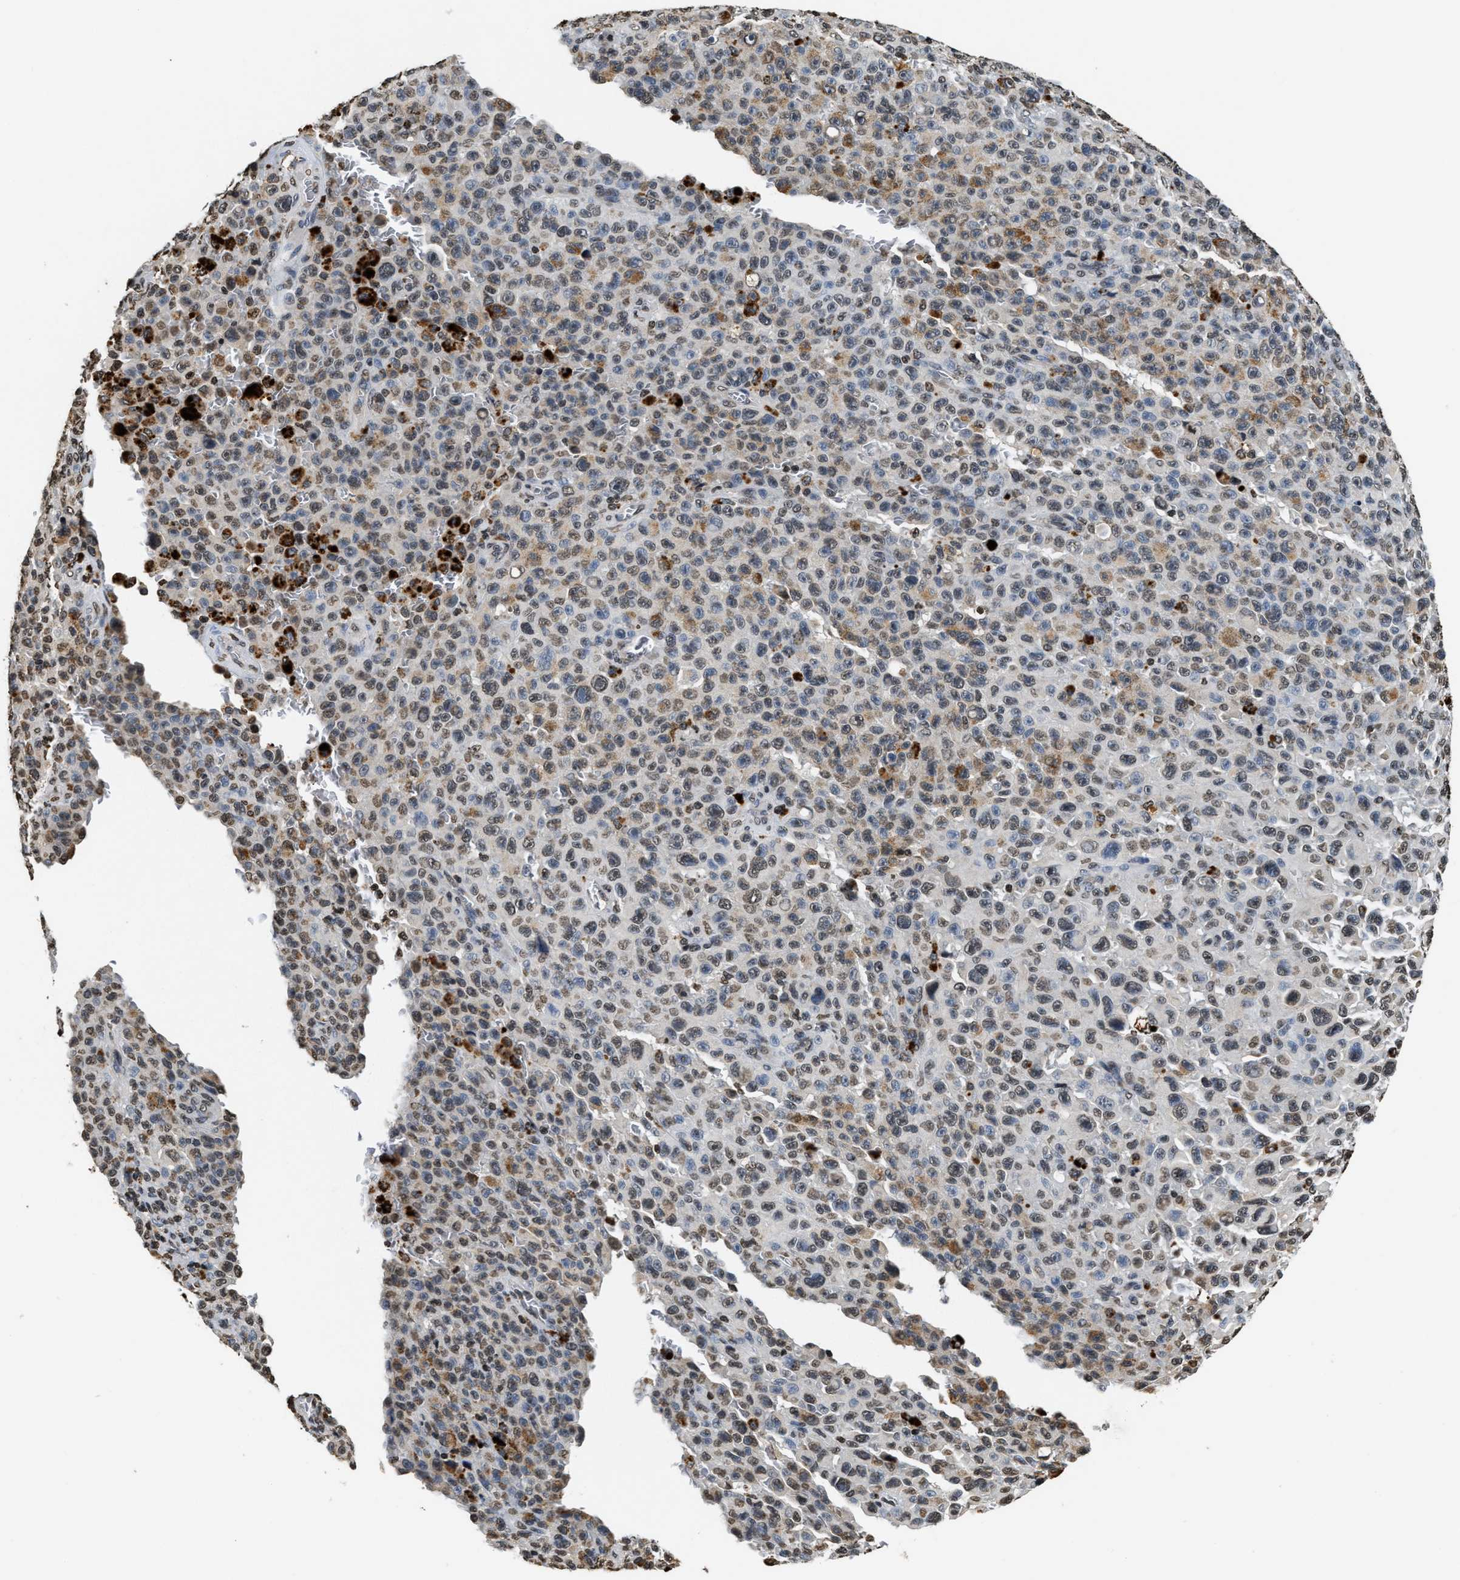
{"staining": {"intensity": "weak", "quantity": ">75%", "location": "nuclear"}, "tissue": "melanoma", "cell_type": "Tumor cells", "image_type": "cancer", "snomed": [{"axis": "morphology", "description": "Malignant melanoma, NOS"}, {"axis": "topography", "description": "Skin"}], "caption": "Approximately >75% of tumor cells in malignant melanoma display weak nuclear protein positivity as visualized by brown immunohistochemical staining.", "gene": "DNASE1L3", "patient": {"sex": "female", "age": 82}}